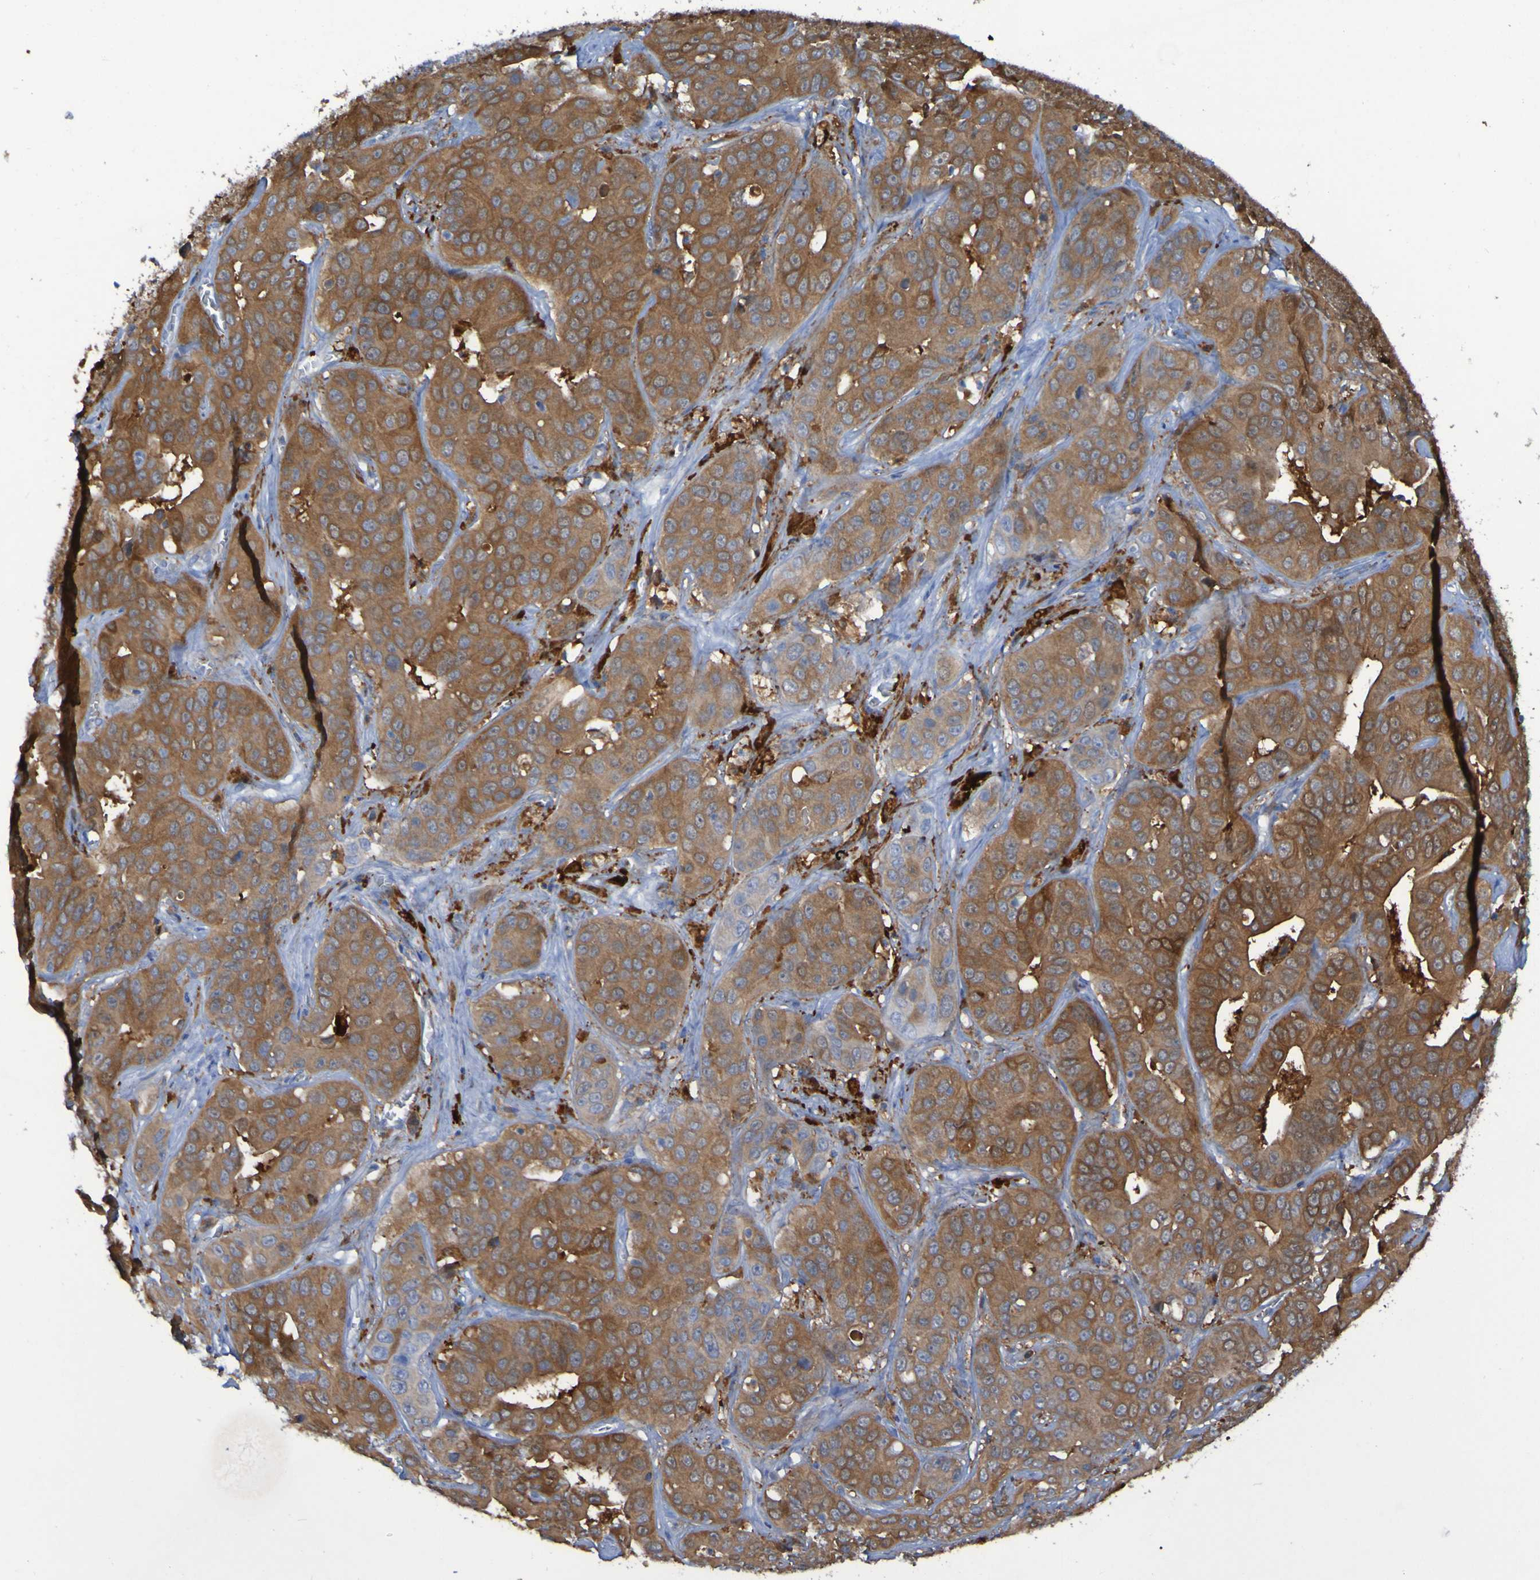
{"staining": {"intensity": "moderate", "quantity": ">75%", "location": "cytoplasmic/membranous"}, "tissue": "liver cancer", "cell_type": "Tumor cells", "image_type": "cancer", "snomed": [{"axis": "morphology", "description": "Cholangiocarcinoma"}, {"axis": "topography", "description": "Liver"}], "caption": "High-magnification brightfield microscopy of cholangiocarcinoma (liver) stained with DAB (brown) and counterstained with hematoxylin (blue). tumor cells exhibit moderate cytoplasmic/membranous expression is present in about>75% of cells.", "gene": "MPPE1", "patient": {"sex": "female", "age": 52}}